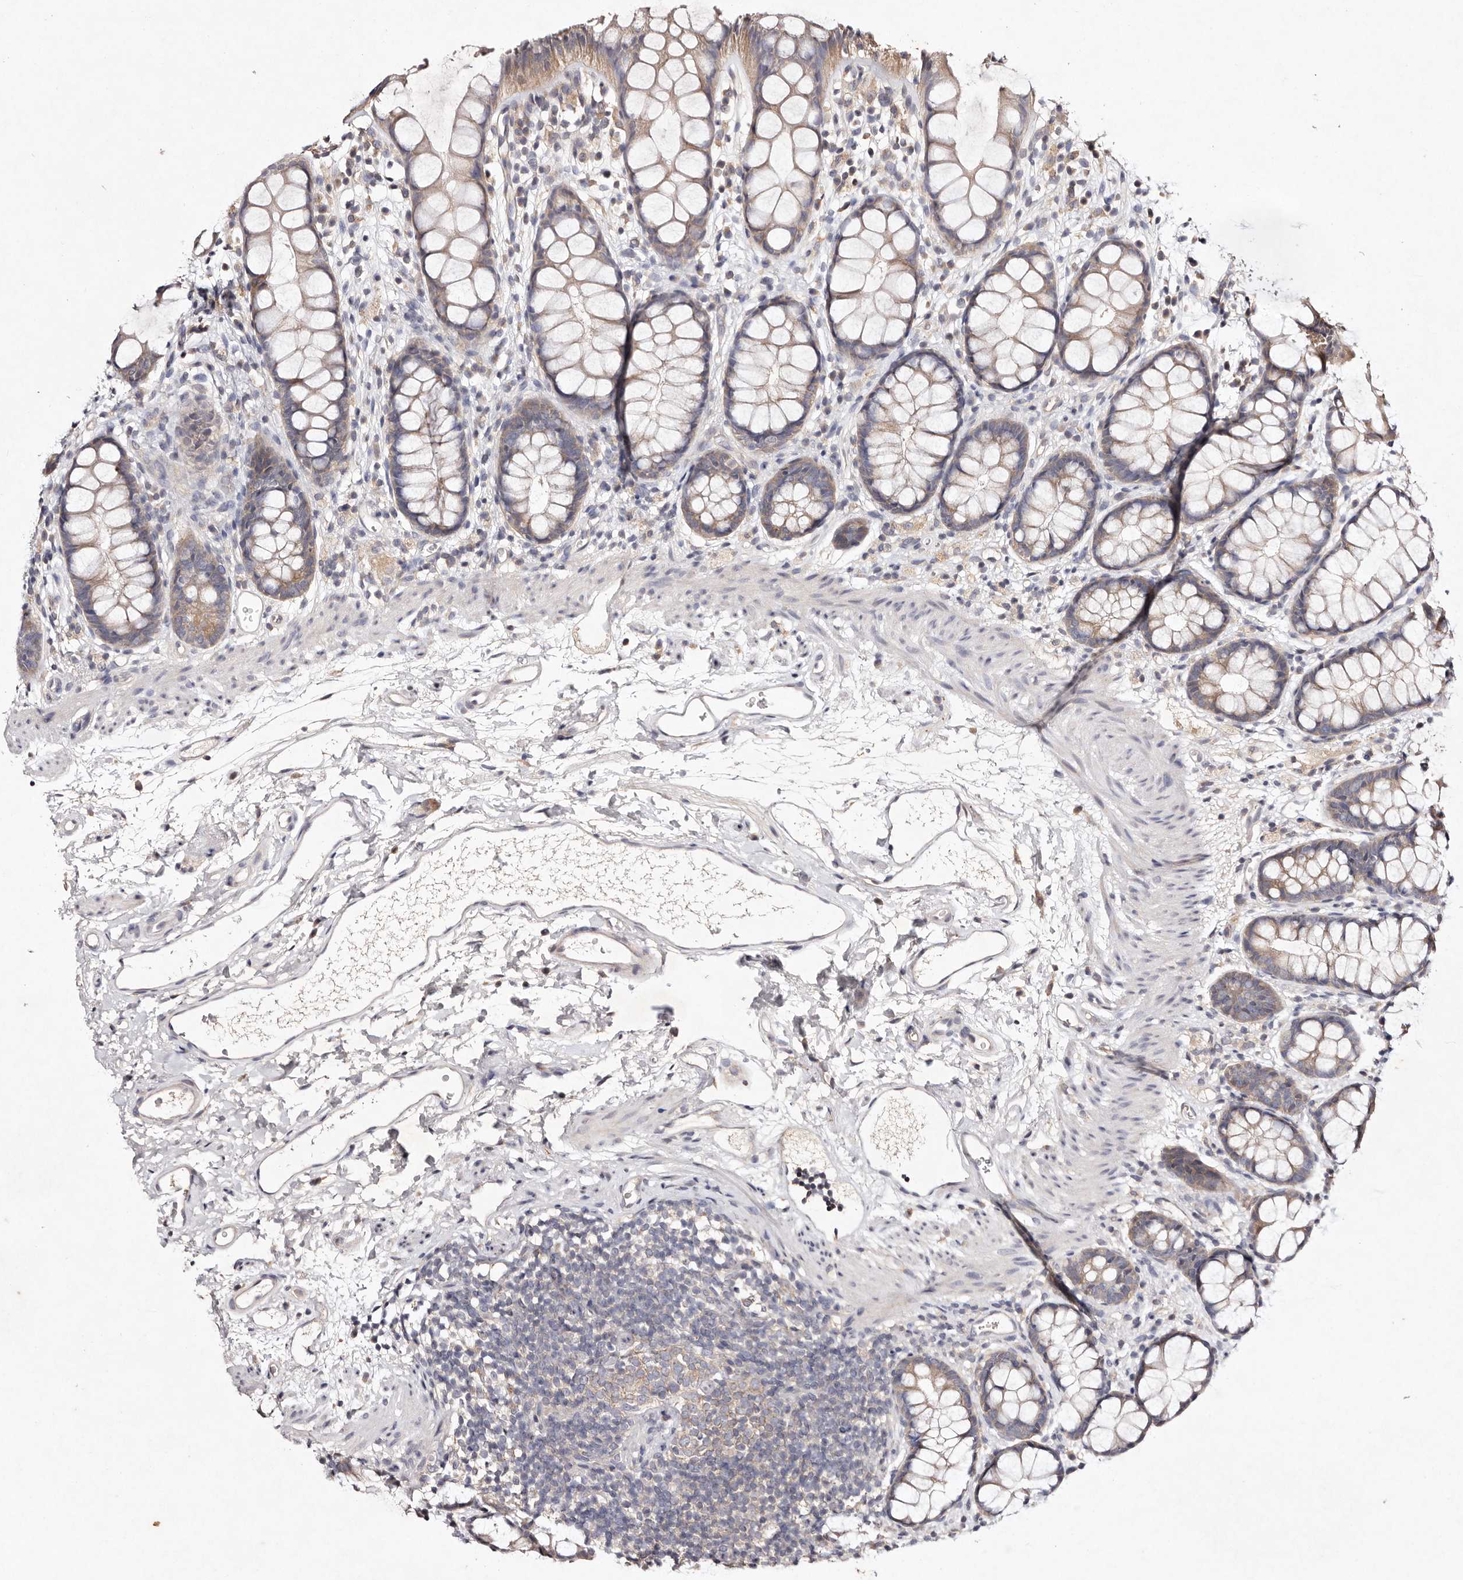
{"staining": {"intensity": "weak", "quantity": "25%-75%", "location": "cytoplasmic/membranous"}, "tissue": "rectum", "cell_type": "Glandular cells", "image_type": "normal", "snomed": [{"axis": "morphology", "description": "Normal tissue, NOS"}, {"axis": "topography", "description": "Rectum"}], "caption": "IHC histopathology image of benign rectum: human rectum stained using IHC demonstrates low levels of weak protein expression localized specifically in the cytoplasmic/membranous of glandular cells, appearing as a cytoplasmic/membranous brown color.", "gene": "TSC2", "patient": {"sex": "female", "age": 65}}